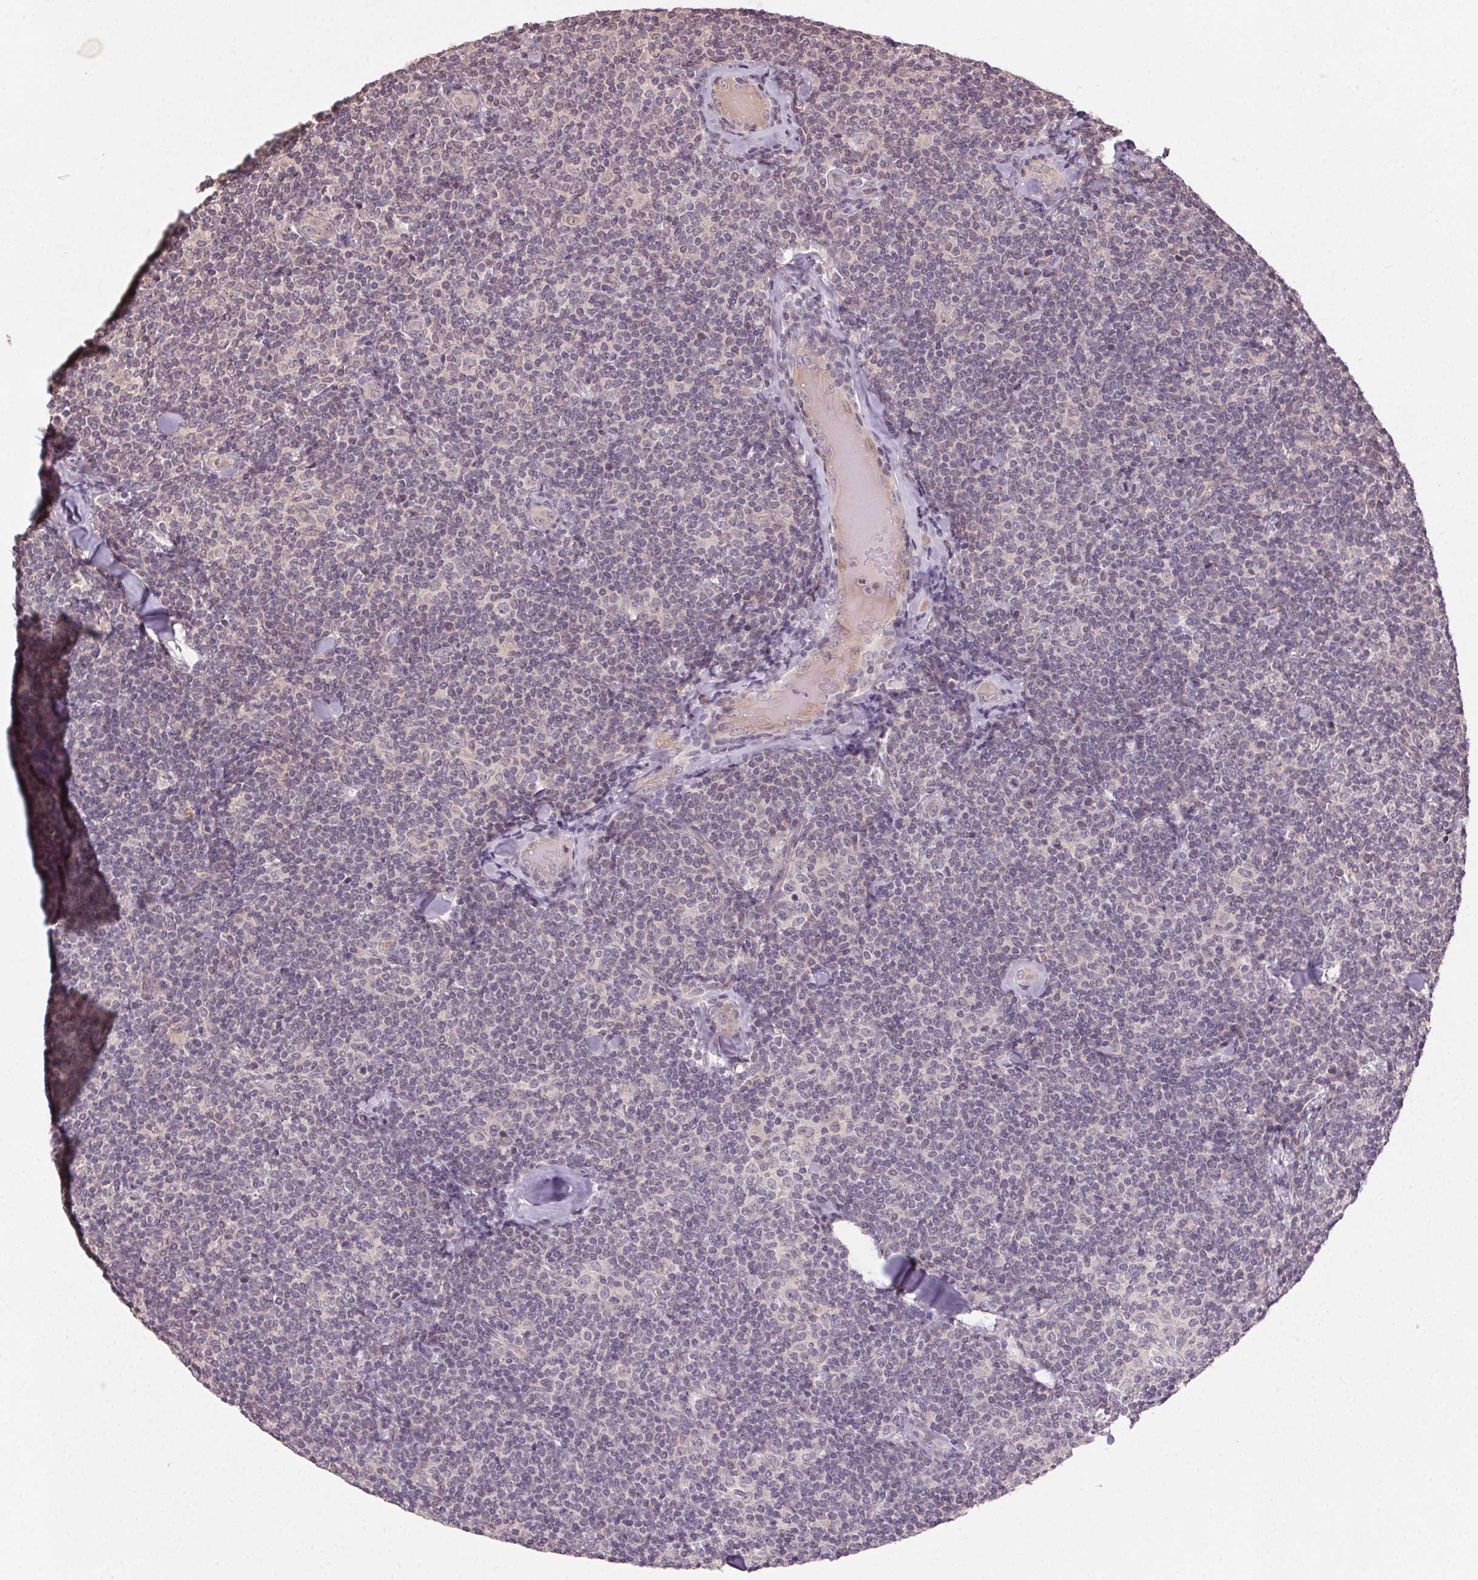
{"staining": {"intensity": "negative", "quantity": "none", "location": "none"}, "tissue": "lymphoma", "cell_type": "Tumor cells", "image_type": "cancer", "snomed": [{"axis": "morphology", "description": "Malignant lymphoma, non-Hodgkin's type, Low grade"}, {"axis": "topography", "description": "Lymph node"}], "caption": "DAB (3,3'-diaminobenzidine) immunohistochemical staining of lymphoma displays no significant expression in tumor cells.", "gene": "ATP1B3", "patient": {"sex": "female", "age": 56}}